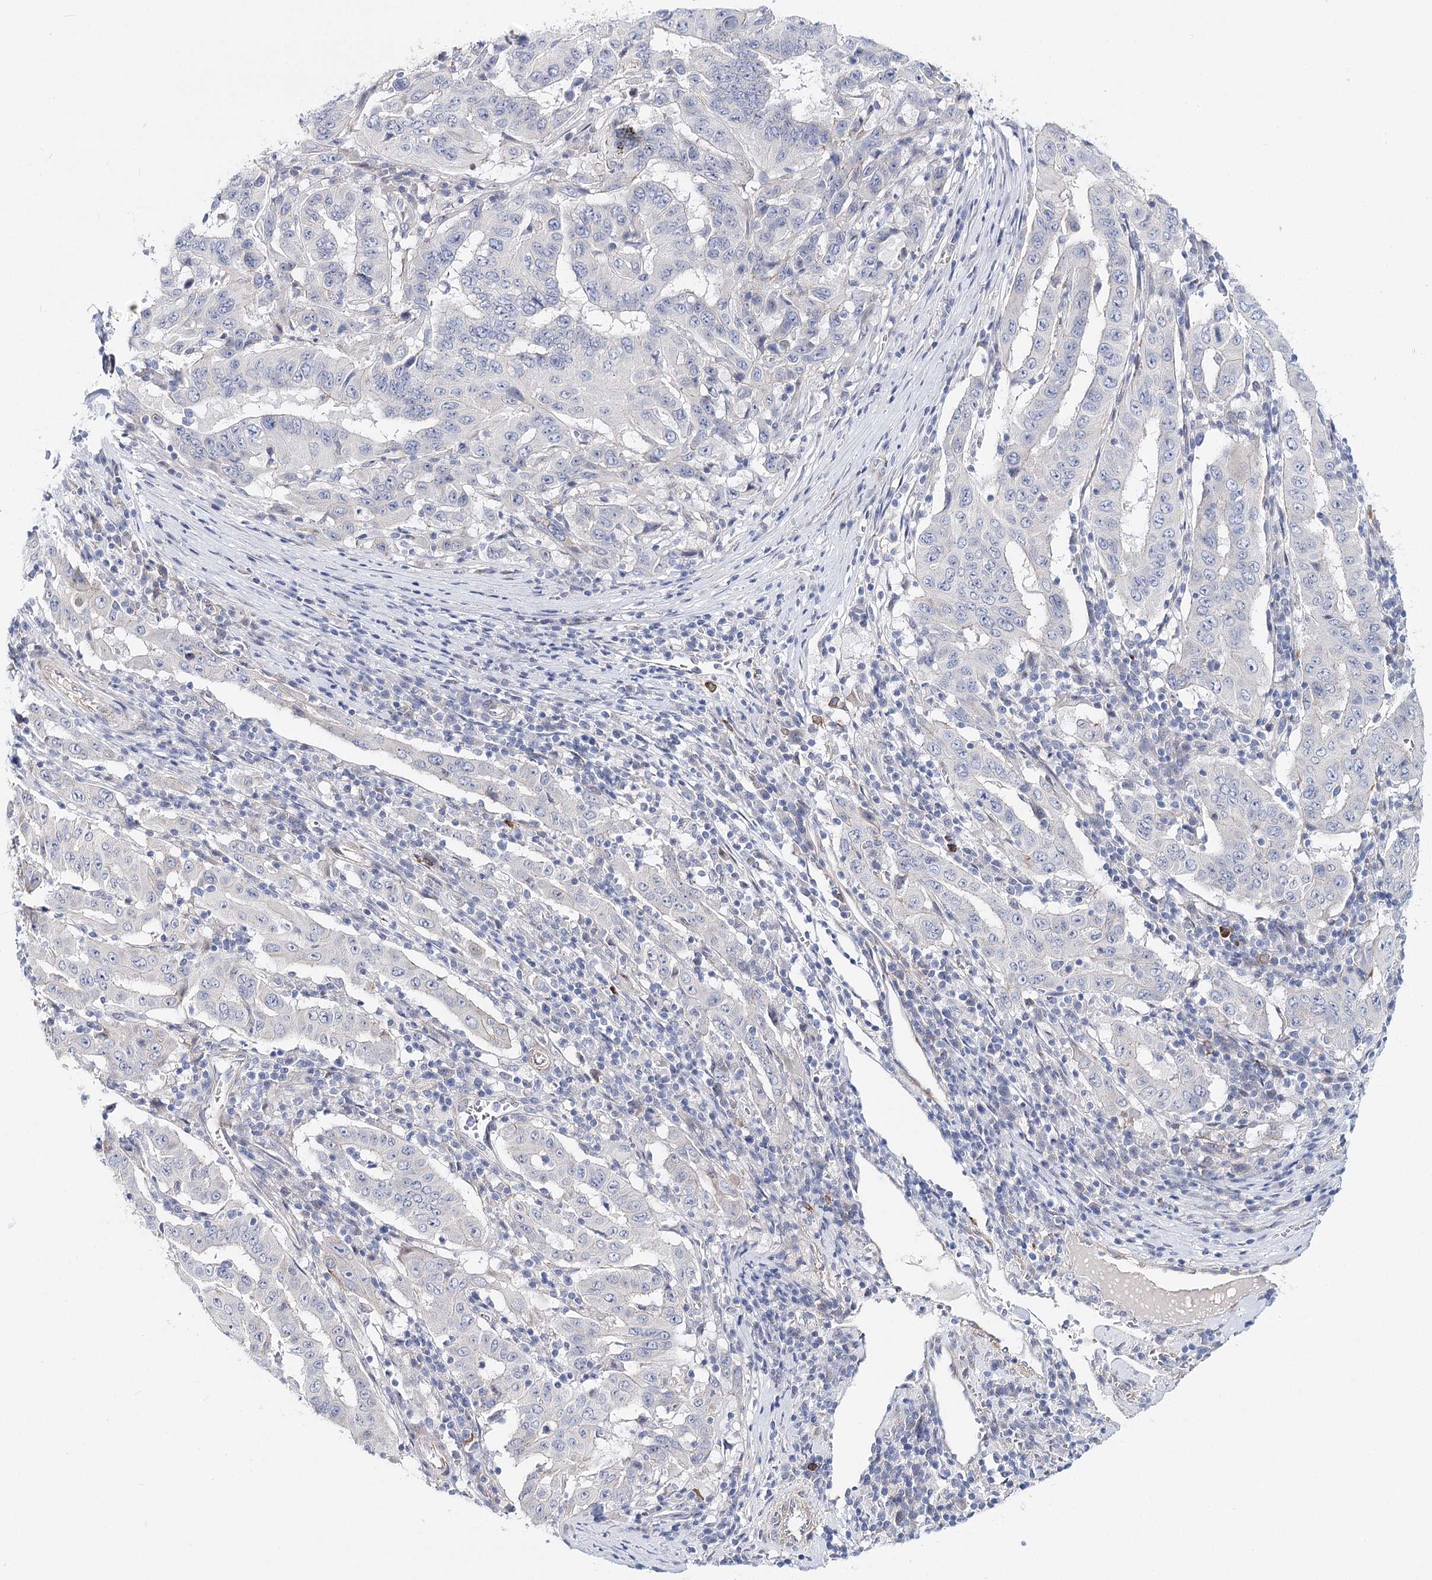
{"staining": {"intensity": "negative", "quantity": "none", "location": "none"}, "tissue": "pancreatic cancer", "cell_type": "Tumor cells", "image_type": "cancer", "snomed": [{"axis": "morphology", "description": "Adenocarcinoma, NOS"}, {"axis": "topography", "description": "Pancreas"}], "caption": "Tumor cells are negative for protein expression in human pancreatic adenocarcinoma. (Brightfield microscopy of DAB (3,3'-diaminobenzidine) IHC at high magnification).", "gene": "TEX12", "patient": {"sex": "male", "age": 63}}